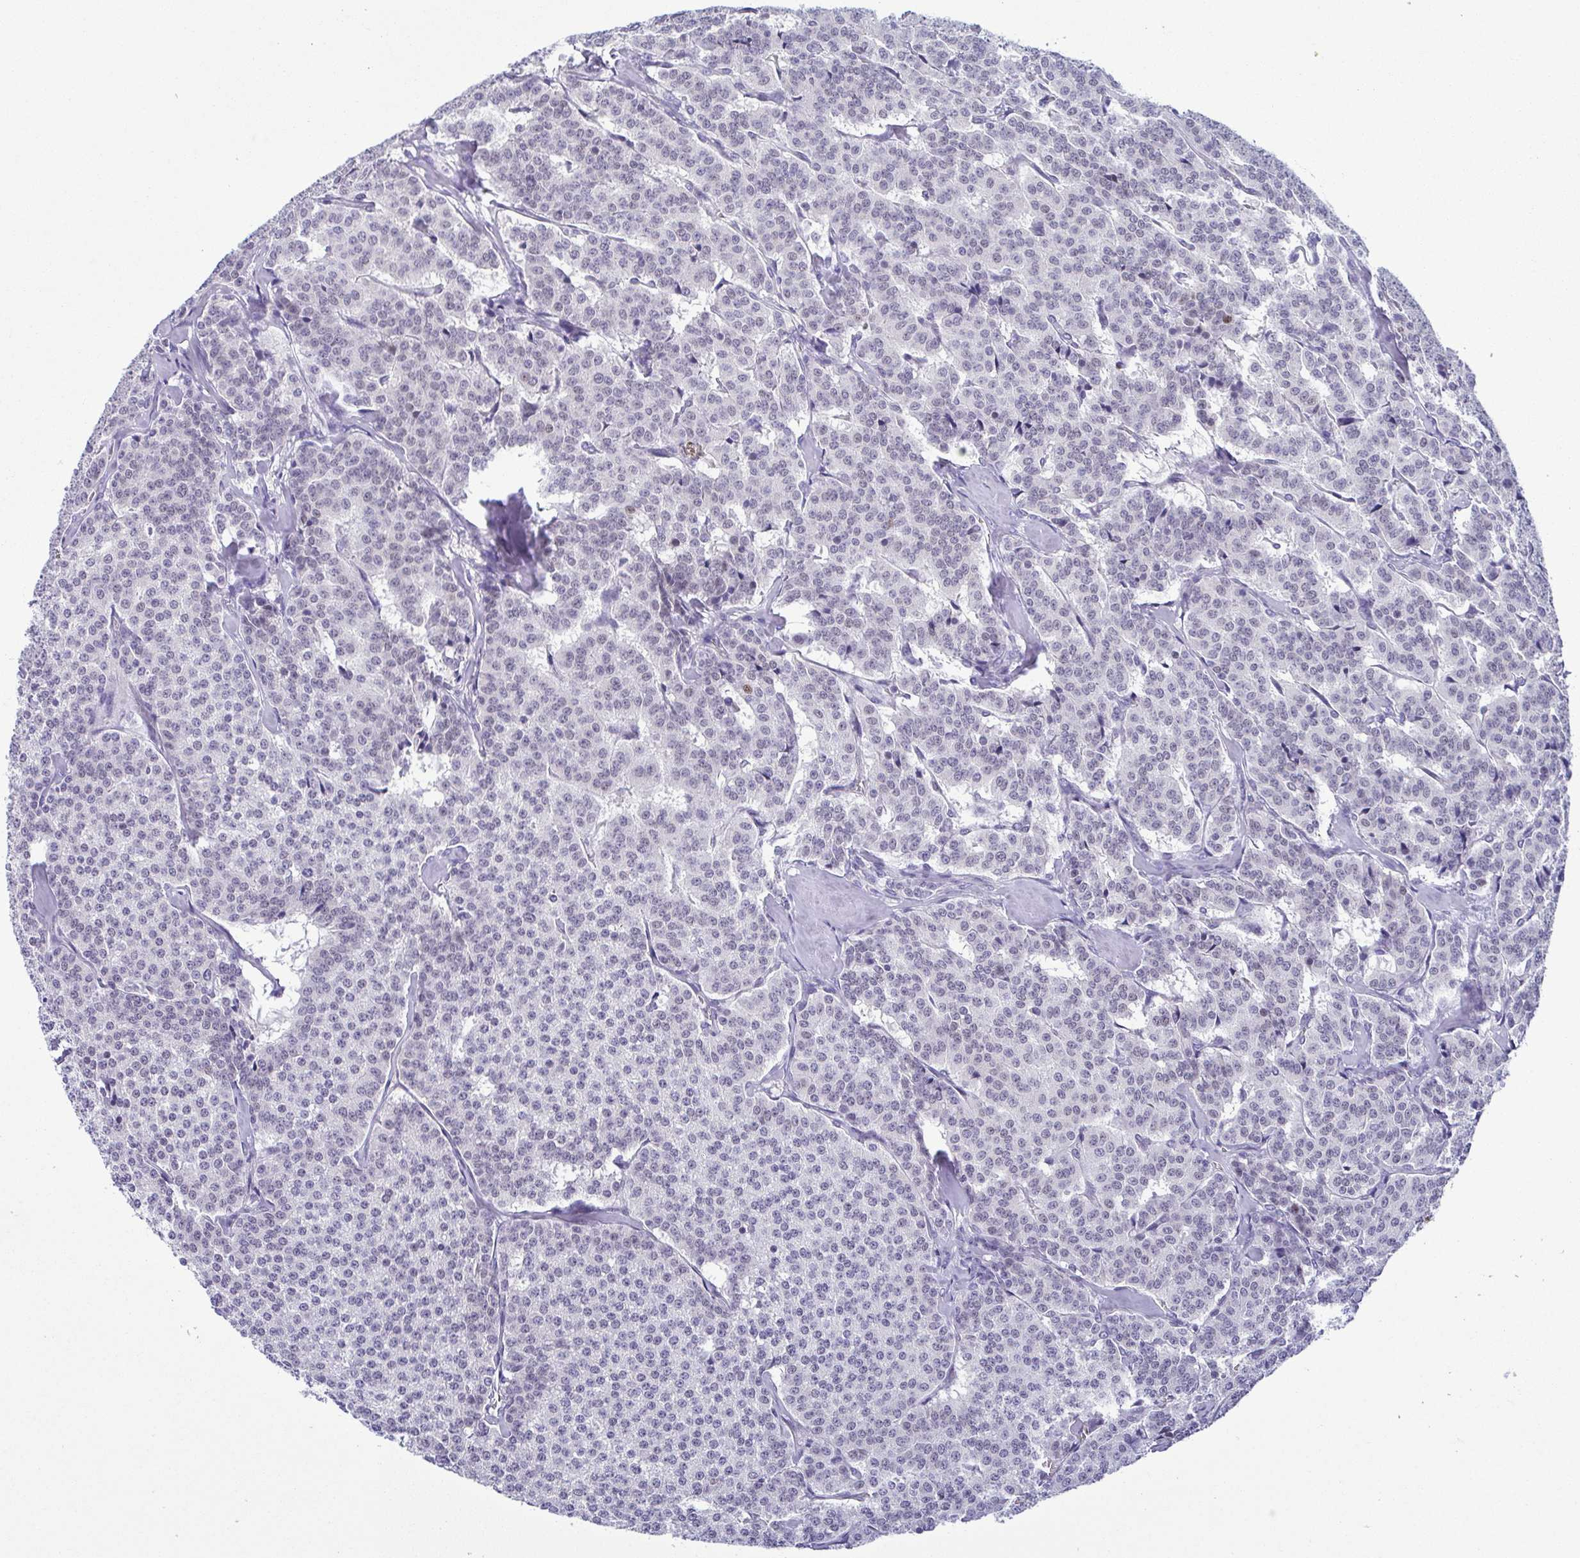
{"staining": {"intensity": "negative", "quantity": "none", "location": "none"}, "tissue": "carcinoid", "cell_type": "Tumor cells", "image_type": "cancer", "snomed": [{"axis": "morphology", "description": "Normal tissue, NOS"}, {"axis": "morphology", "description": "Carcinoid, malignant, NOS"}, {"axis": "topography", "description": "Lung"}], "caption": "Immunohistochemistry (IHC) histopathology image of human carcinoid (malignant) stained for a protein (brown), which displays no expression in tumor cells.", "gene": "TIPIN", "patient": {"sex": "female", "age": 46}}